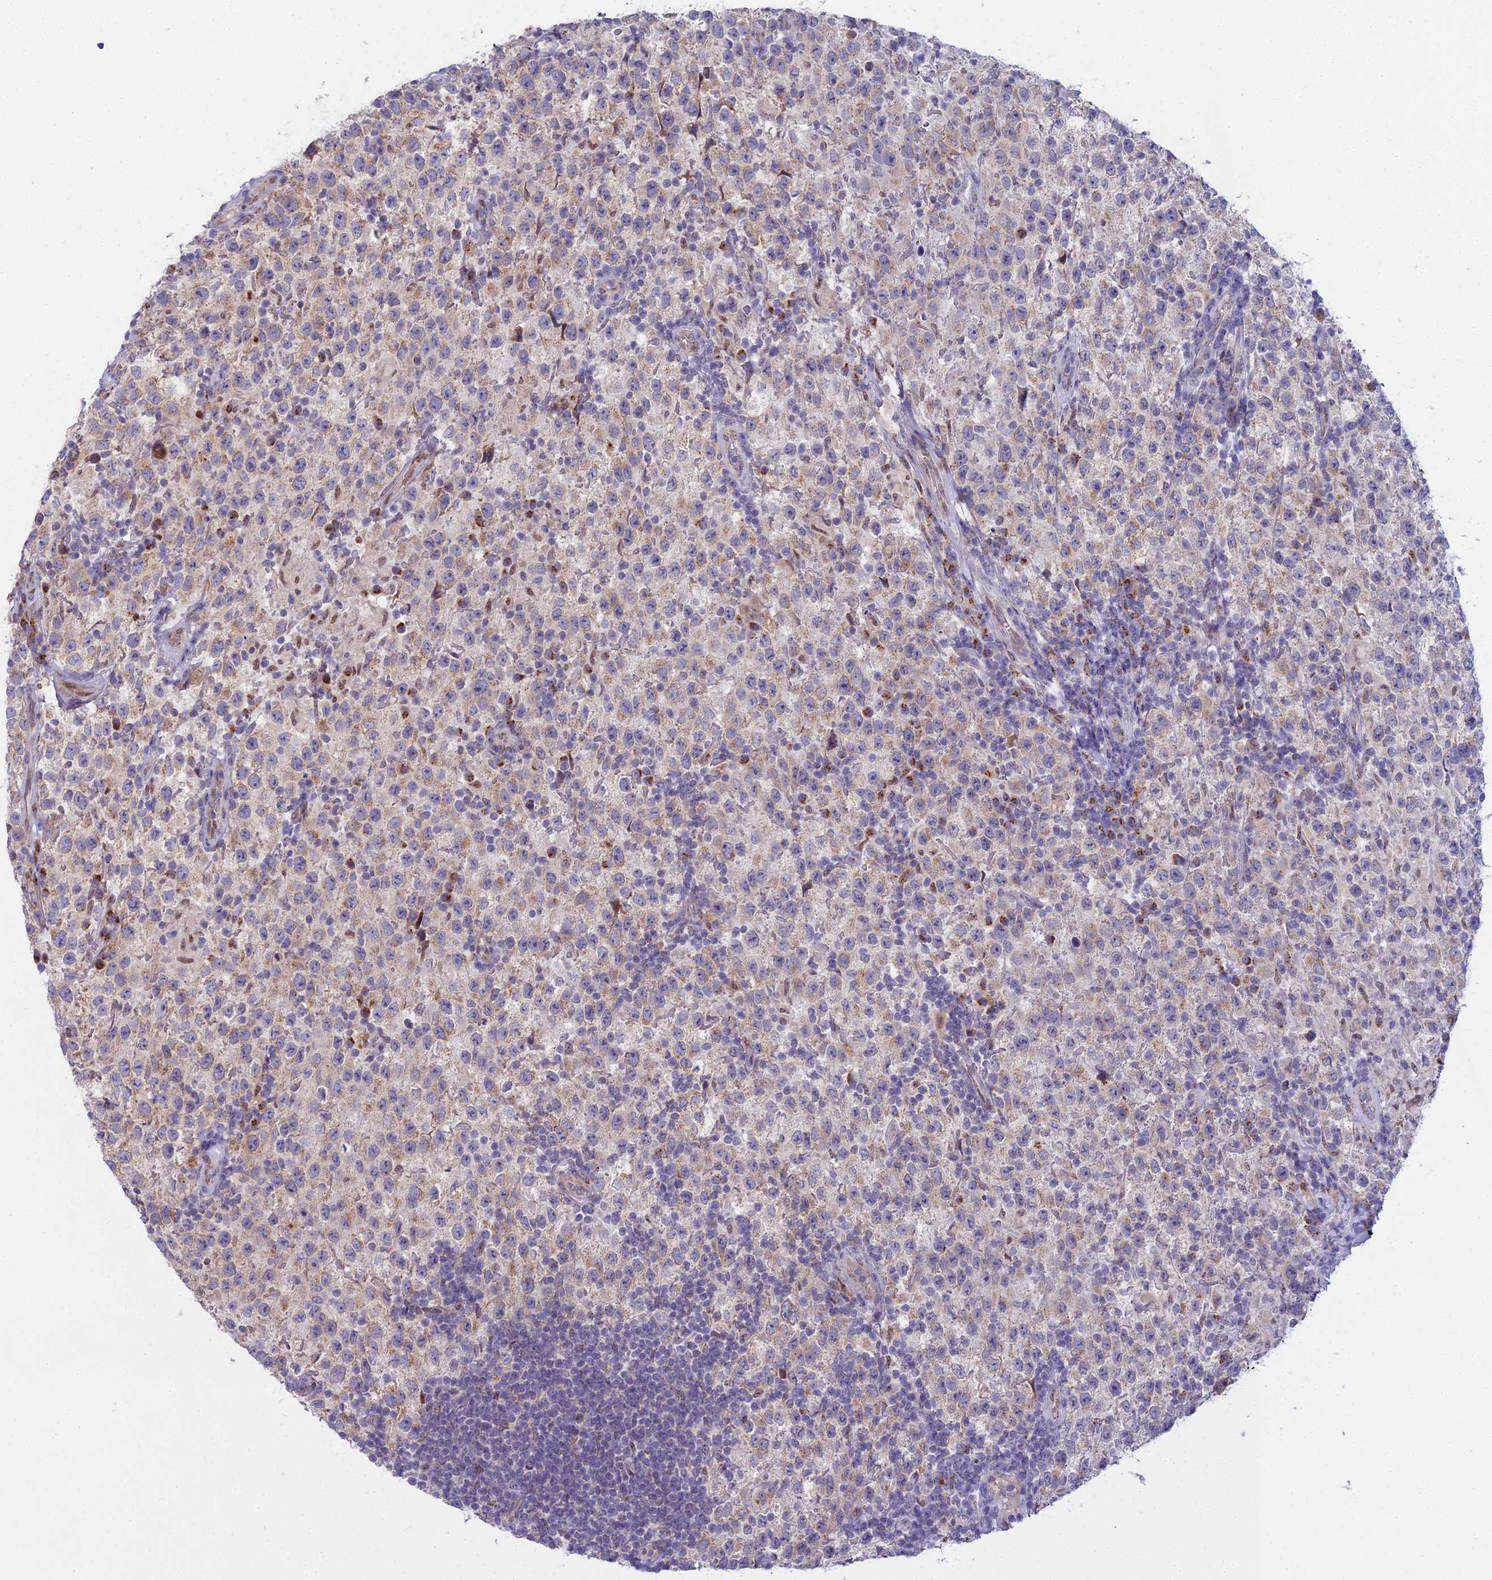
{"staining": {"intensity": "weak", "quantity": "25%-75%", "location": "cytoplasmic/membranous"}, "tissue": "testis cancer", "cell_type": "Tumor cells", "image_type": "cancer", "snomed": [{"axis": "morphology", "description": "Seminoma, NOS"}, {"axis": "morphology", "description": "Carcinoma, Embryonal, NOS"}, {"axis": "topography", "description": "Testis"}], "caption": "Testis seminoma stained with a brown dye exhibits weak cytoplasmic/membranous positive positivity in approximately 25%-75% of tumor cells.", "gene": "WDPCP", "patient": {"sex": "male", "age": 41}}